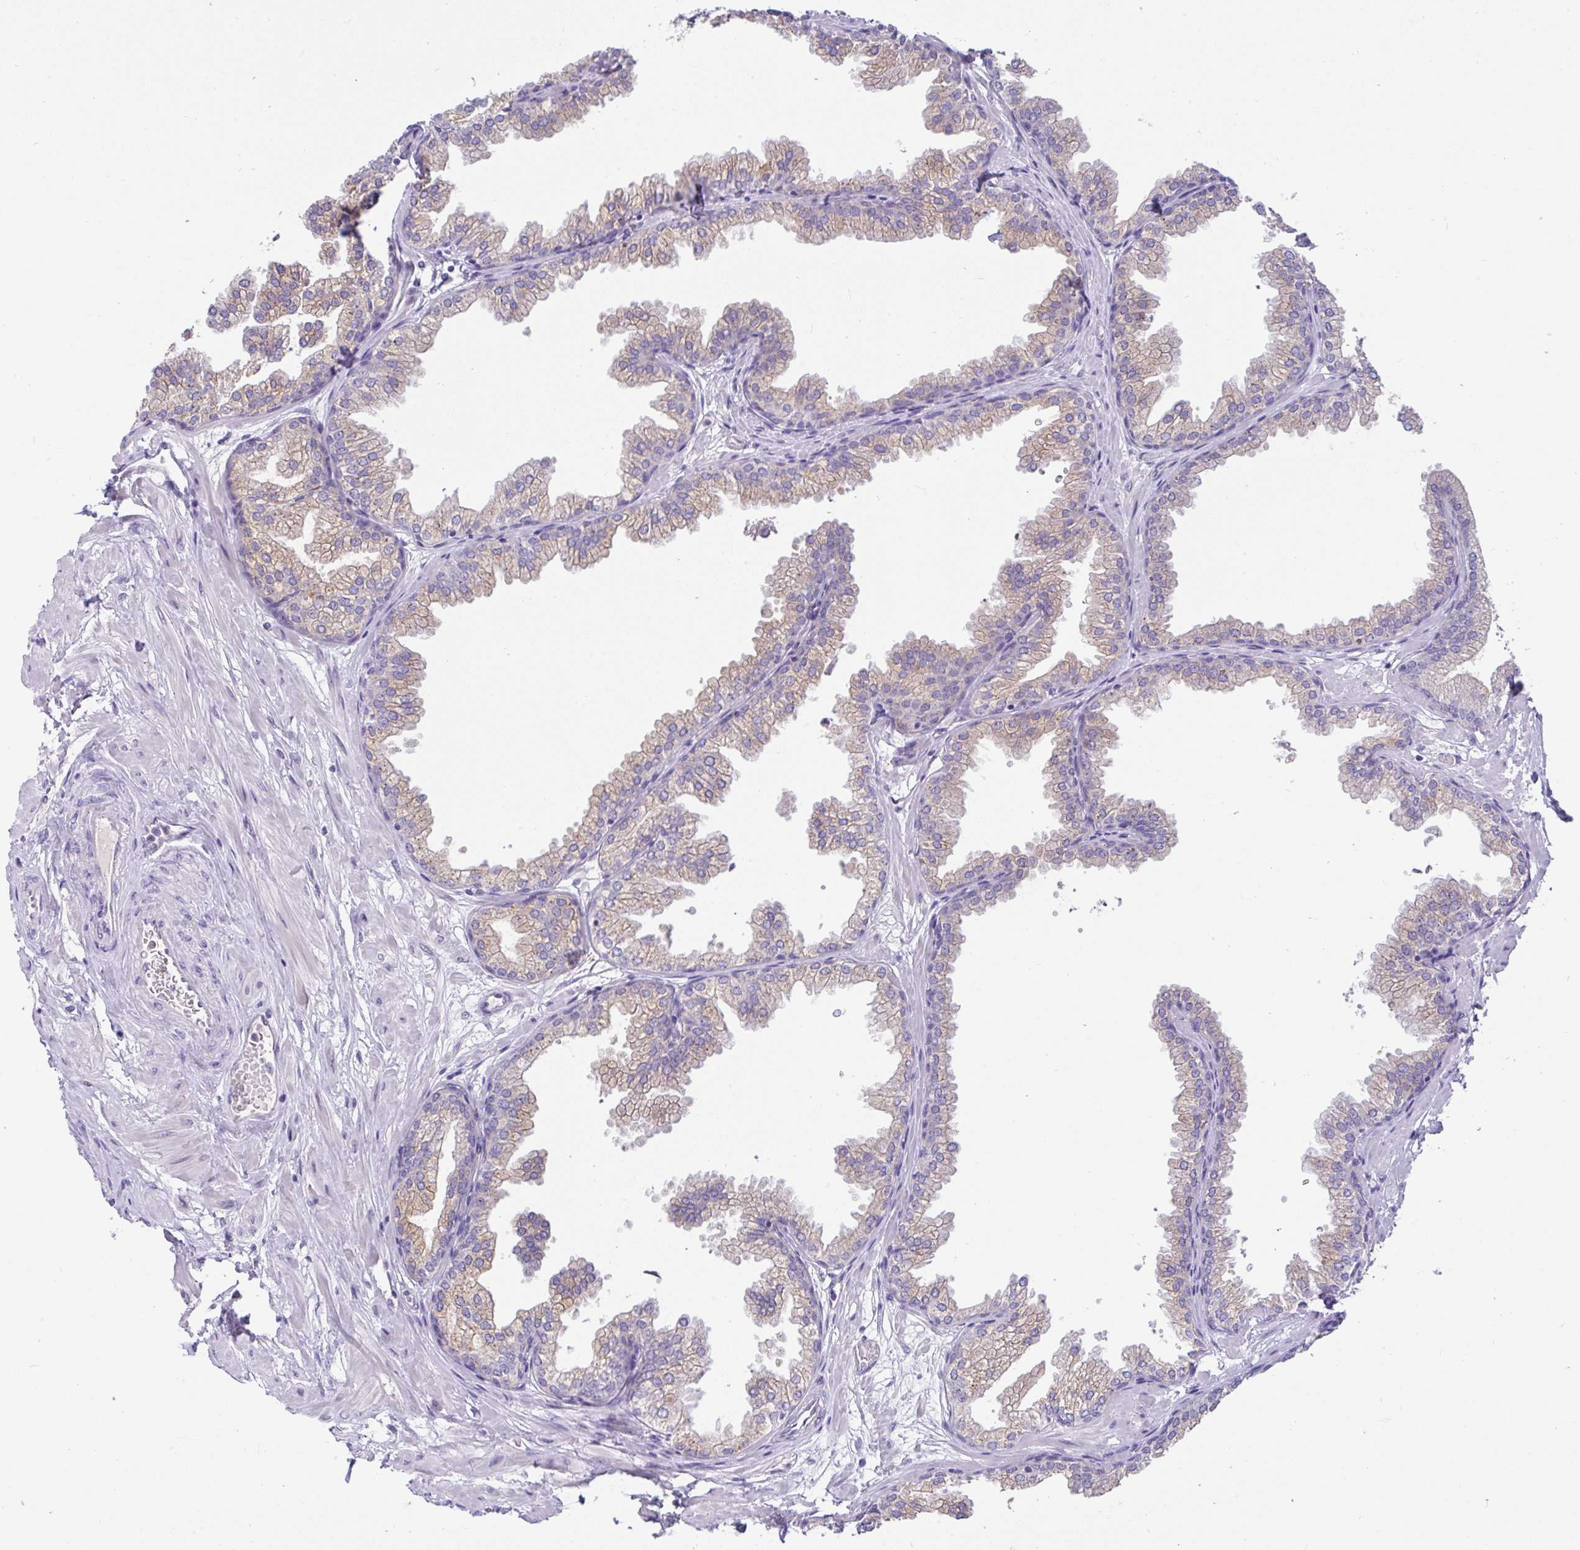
{"staining": {"intensity": "moderate", "quantity": ">75%", "location": "cytoplasmic/membranous"}, "tissue": "prostate", "cell_type": "Glandular cells", "image_type": "normal", "snomed": [{"axis": "morphology", "description": "Normal tissue, NOS"}, {"axis": "topography", "description": "Prostate"}], "caption": "High-power microscopy captured an immunohistochemistry (IHC) histopathology image of unremarkable prostate, revealing moderate cytoplasmic/membranous positivity in about >75% of glandular cells. The protein of interest is shown in brown color, while the nuclei are stained blue.", "gene": "FAM177A1", "patient": {"sex": "male", "age": 37}}